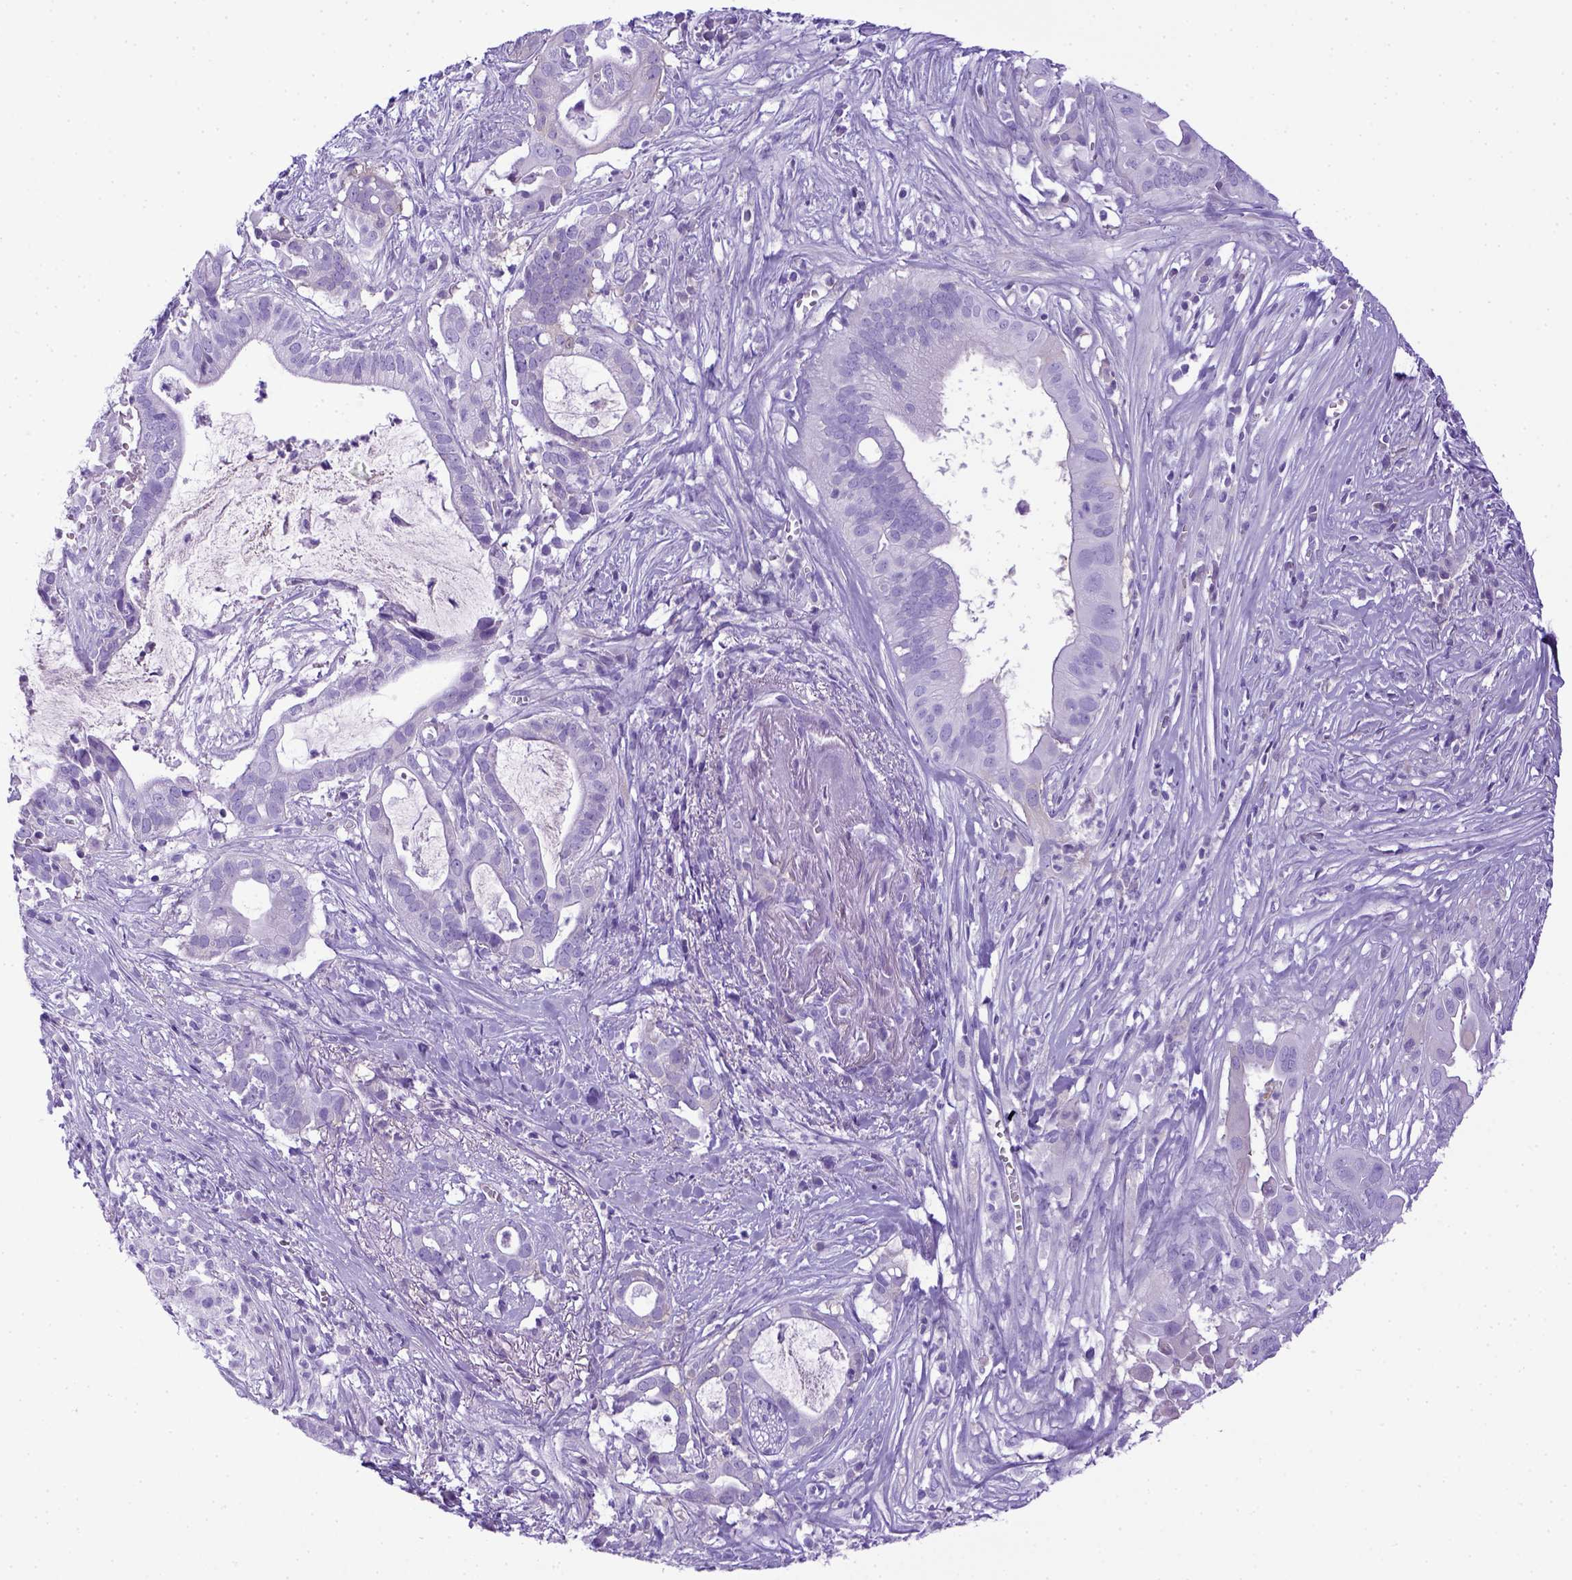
{"staining": {"intensity": "negative", "quantity": "none", "location": "none"}, "tissue": "pancreatic cancer", "cell_type": "Tumor cells", "image_type": "cancer", "snomed": [{"axis": "morphology", "description": "Adenocarcinoma, NOS"}, {"axis": "topography", "description": "Pancreas"}], "caption": "Immunohistochemical staining of pancreatic cancer (adenocarcinoma) demonstrates no significant positivity in tumor cells. Brightfield microscopy of immunohistochemistry (IHC) stained with DAB (3,3'-diaminobenzidine) (brown) and hematoxylin (blue), captured at high magnification.", "gene": "ITIH4", "patient": {"sex": "male", "age": 61}}